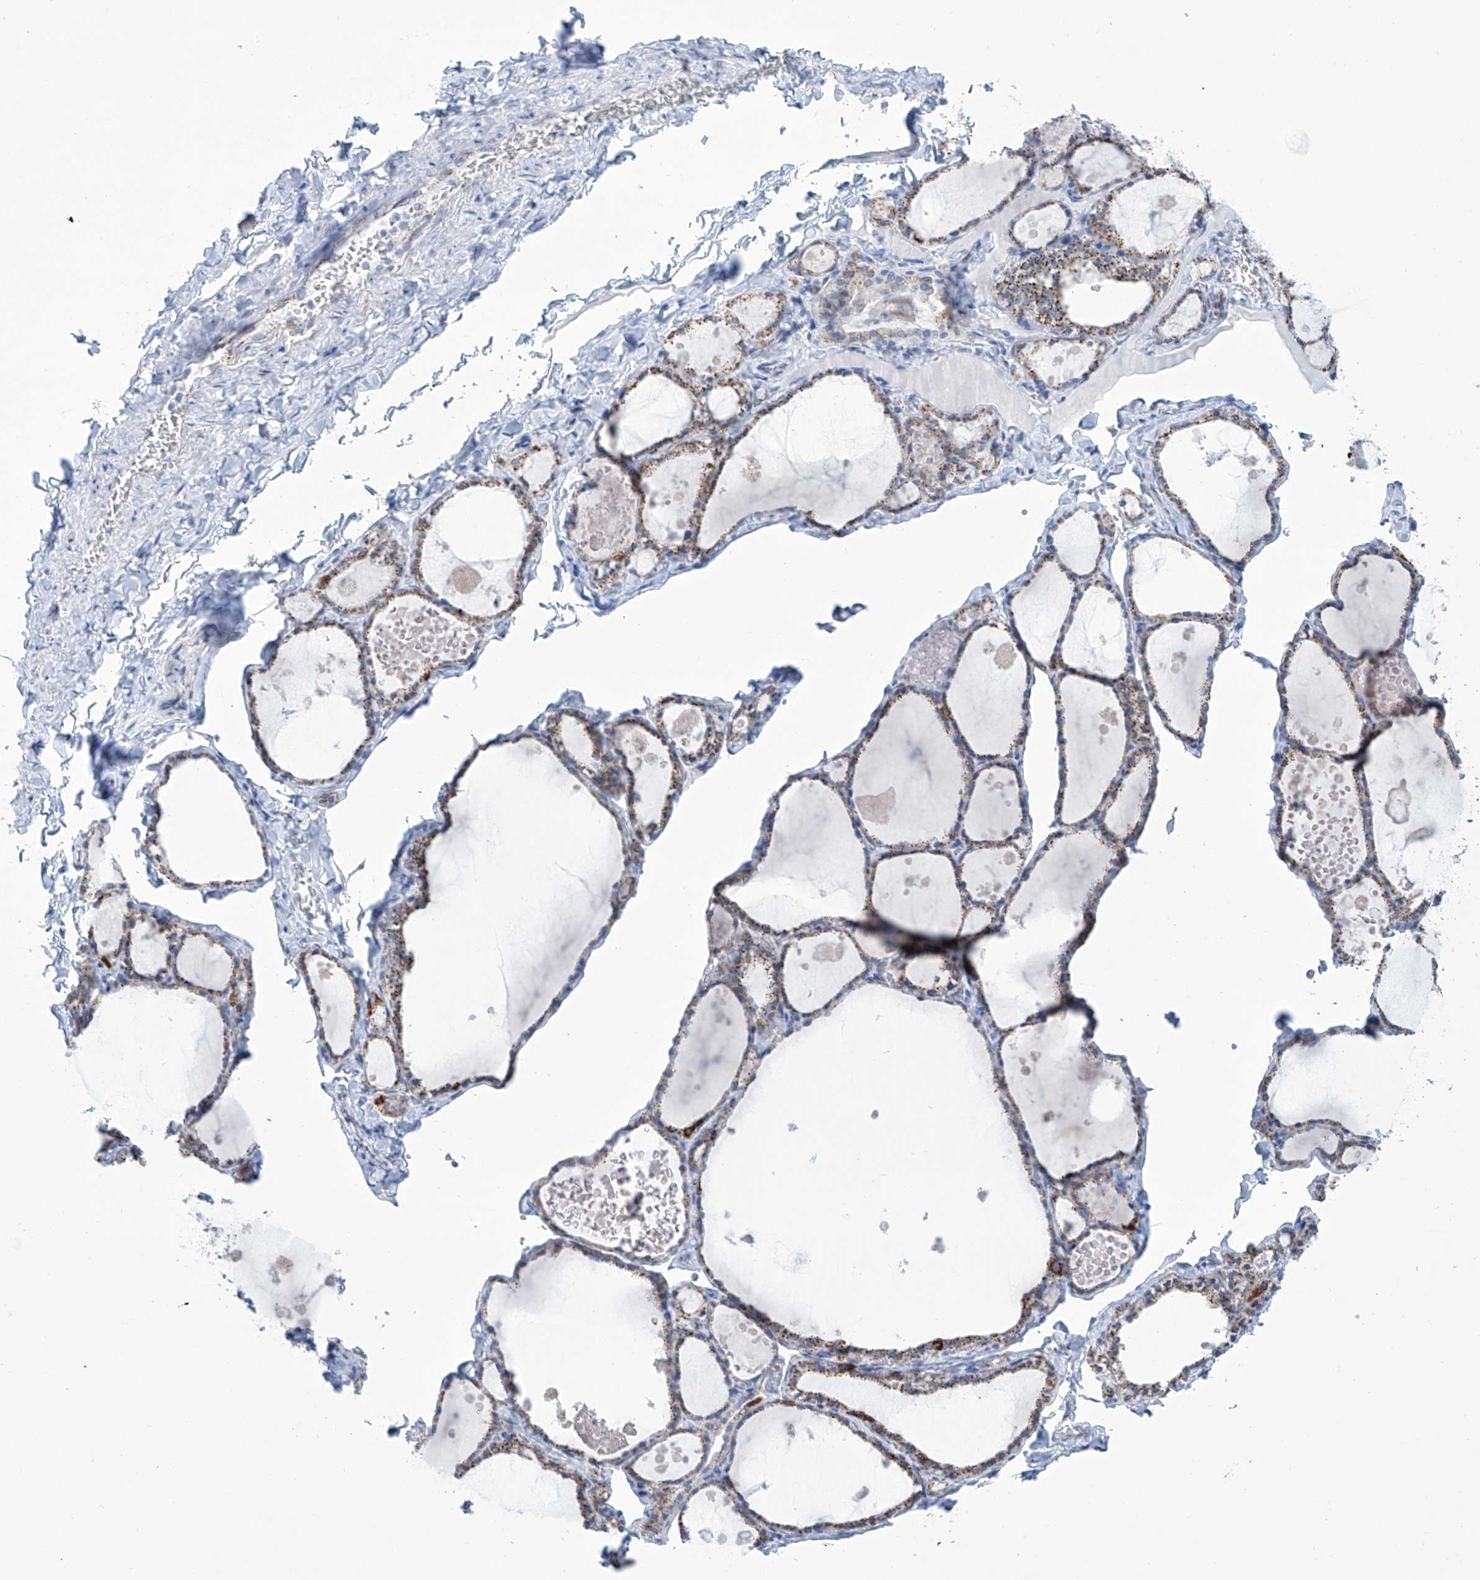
{"staining": {"intensity": "strong", "quantity": ">75%", "location": "cytoplasmic/membranous"}, "tissue": "thyroid gland", "cell_type": "Glandular cells", "image_type": "normal", "snomed": [{"axis": "morphology", "description": "Normal tissue, NOS"}, {"axis": "topography", "description": "Thyroid gland"}], "caption": "About >75% of glandular cells in unremarkable thyroid gland show strong cytoplasmic/membranous protein expression as visualized by brown immunohistochemical staining.", "gene": "ALDH6A1", "patient": {"sex": "male", "age": 56}}